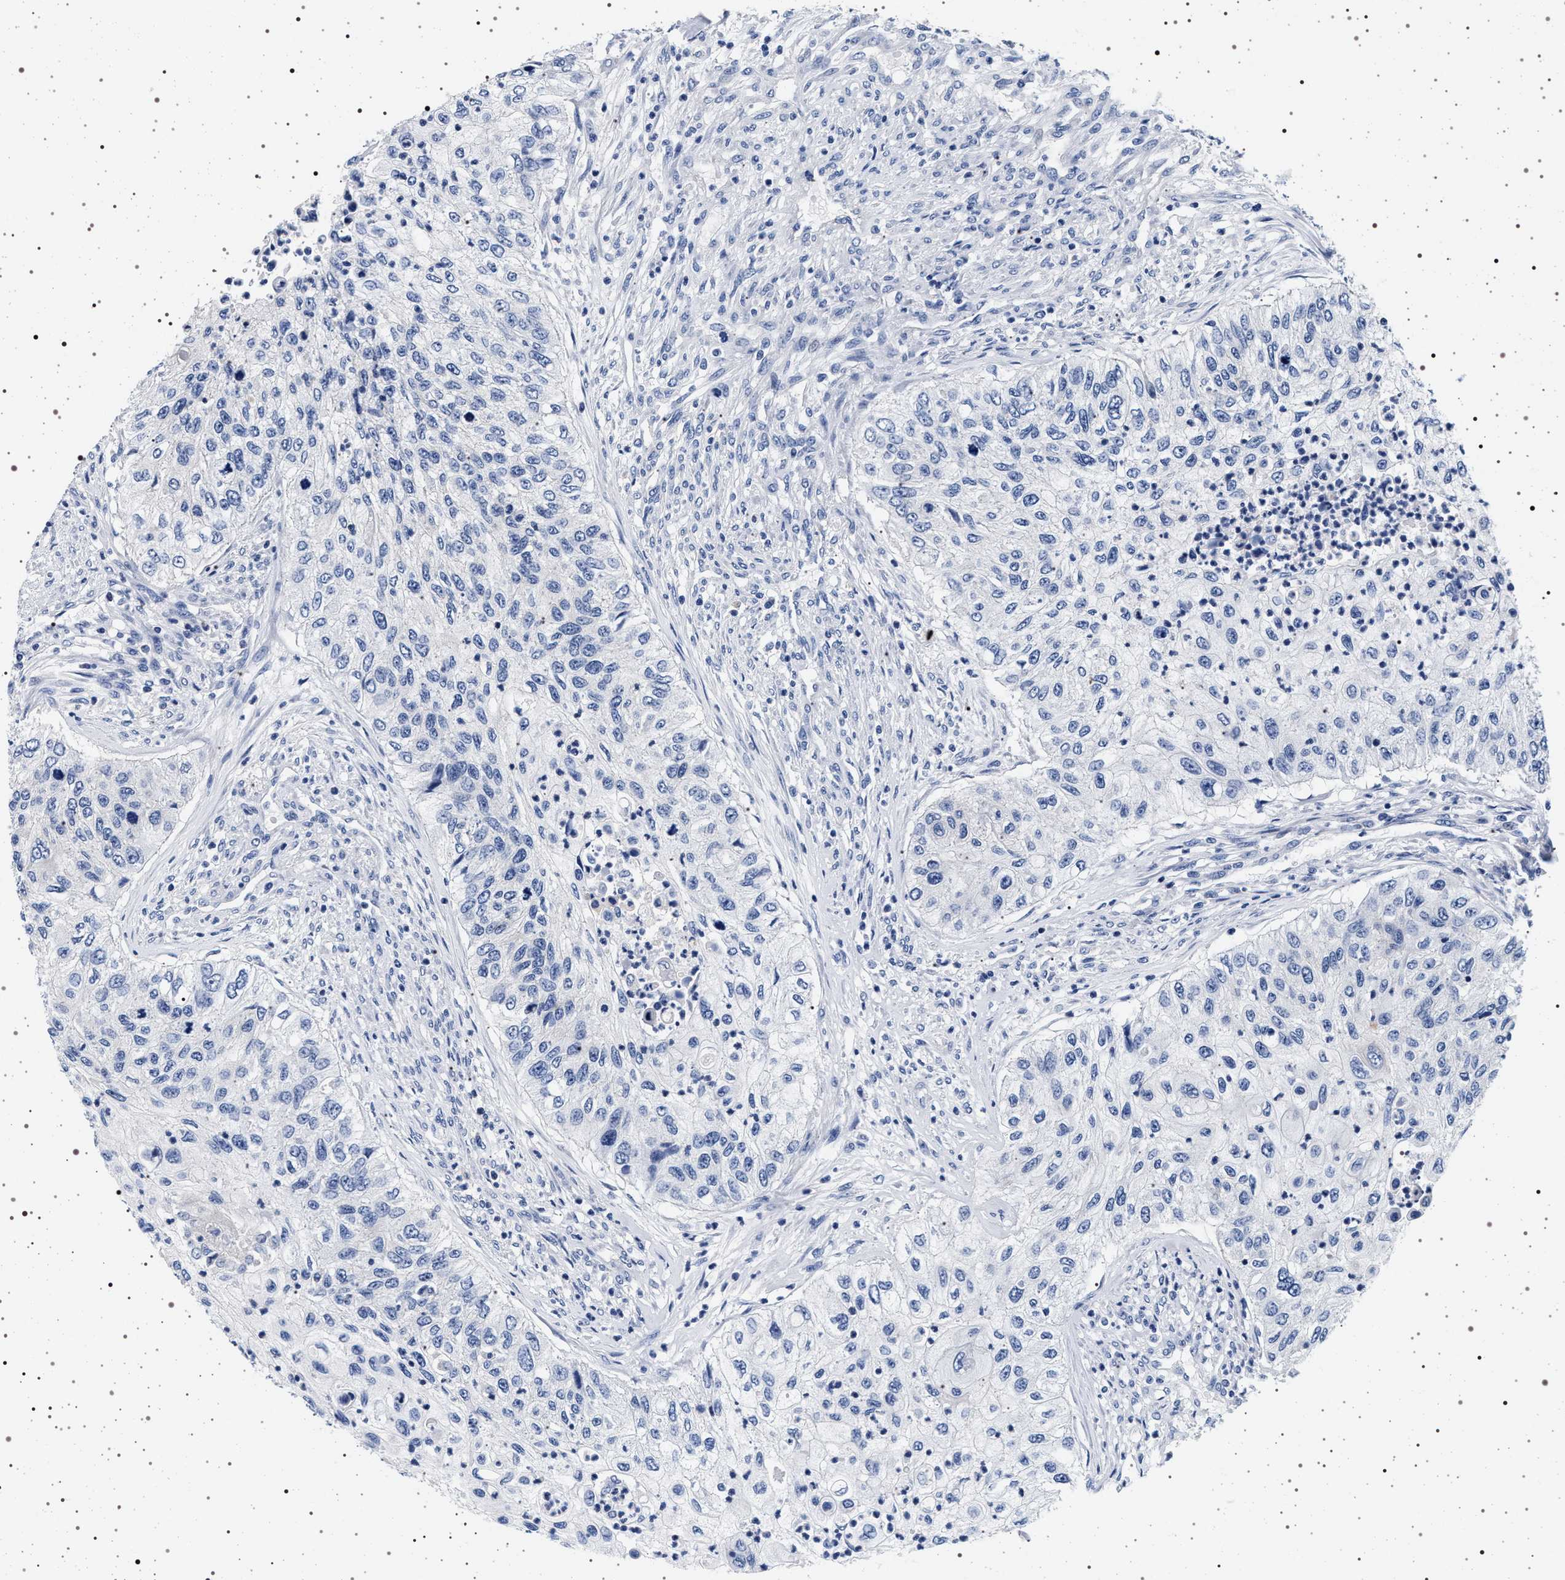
{"staining": {"intensity": "negative", "quantity": "none", "location": "none"}, "tissue": "urothelial cancer", "cell_type": "Tumor cells", "image_type": "cancer", "snomed": [{"axis": "morphology", "description": "Urothelial carcinoma, High grade"}, {"axis": "topography", "description": "Urinary bladder"}], "caption": "The micrograph shows no staining of tumor cells in urothelial carcinoma (high-grade).", "gene": "HSD17B1", "patient": {"sex": "female", "age": 60}}